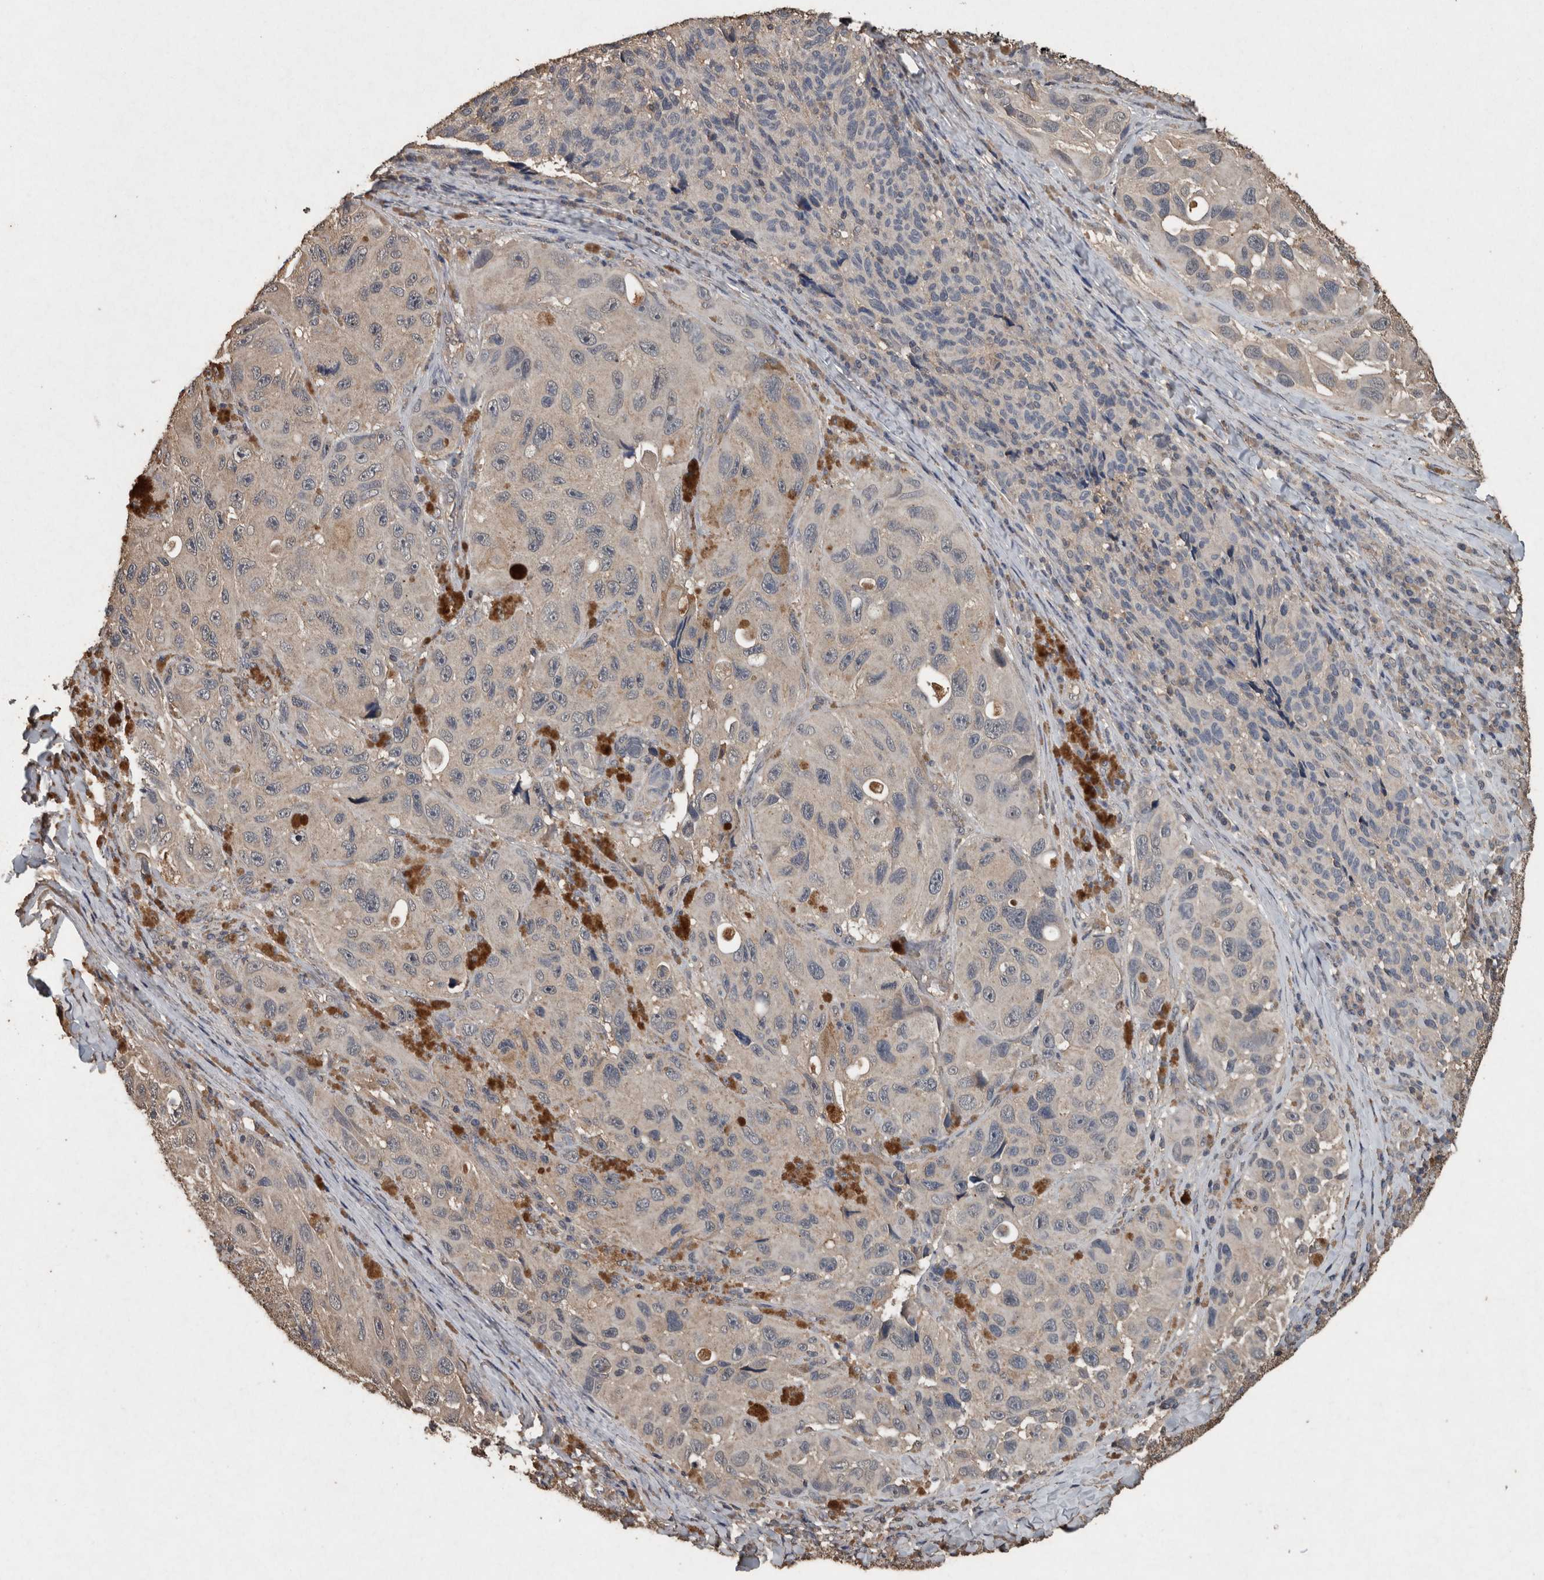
{"staining": {"intensity": "weak", "quantity": ">75%", "location": "cytoplasmic/membranous"}, "tissue": "melanoma", "cell_type": "Tumor cells", "image_type": "cancer", "snomed": [{"axis": "morphology", "description": "Malignant melanoma, NOS"}, {"axis": "topography", "description": "Skin"}], "caption": "A high-resolution micrograph shows immunohistochemistry staining of malignant melanoma, which reveals weak cytoplasmic/membranous positivity in about >75% of tumor cells.", "gene": "FGFRL1", "patient": {"sex": "female", "age": 73}}